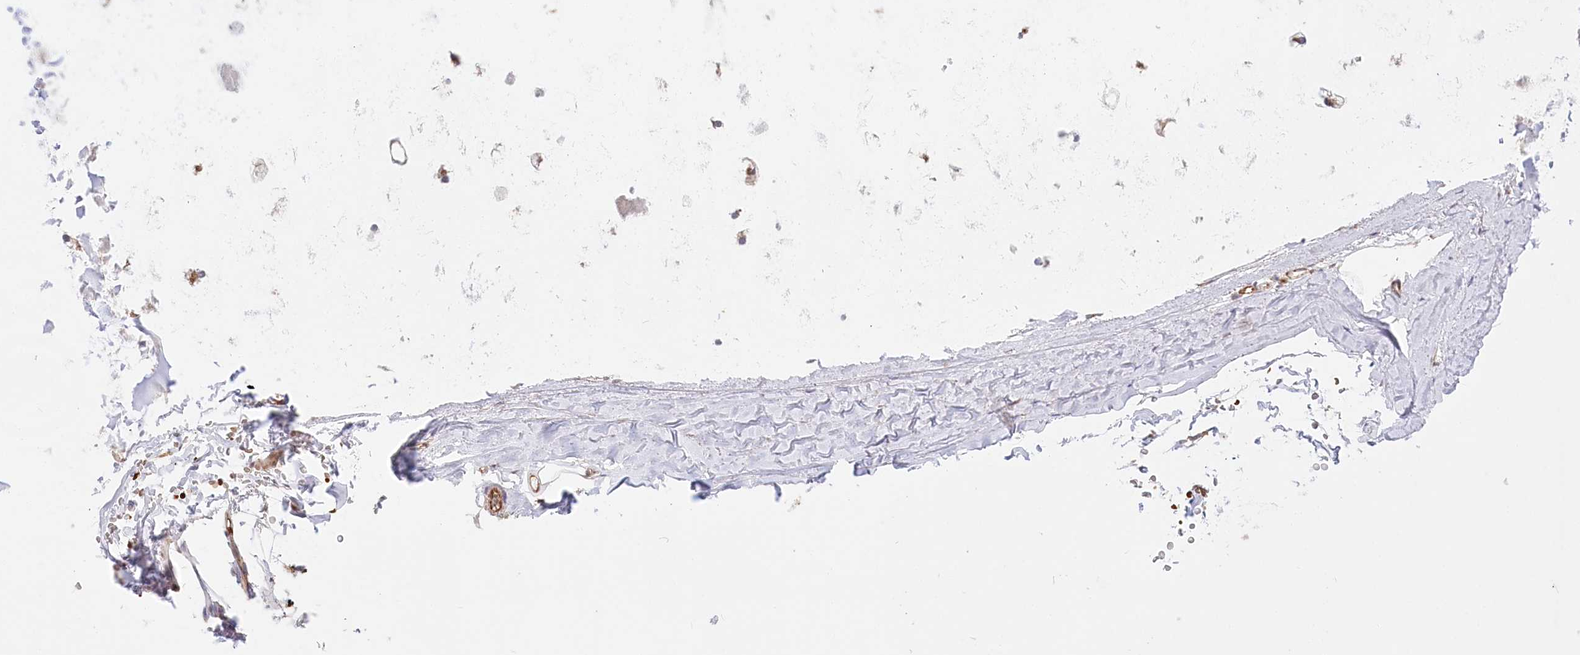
{"staining": {"intensity": "negative", "quantity": "none", "location": "none"}, "tissue": "adipose tissue", "cell_type": "Adipocytes", "image_type": "normal", "snomed": [{"axis": "morphology", "description": "Normal tissue, NOS"}, {"axis": "topography", "description": "Lymph node"}, {"axis": "topography", "description": "Bronchus"}], "caption": "Immunohistochemical staining of normal human adipose tissue displays no significant expression in adipocytes. (IHC, brightfield microscopy, high magnification).", "gene": "COMMD3", "patient": {"sex": "male", "age": 63}}